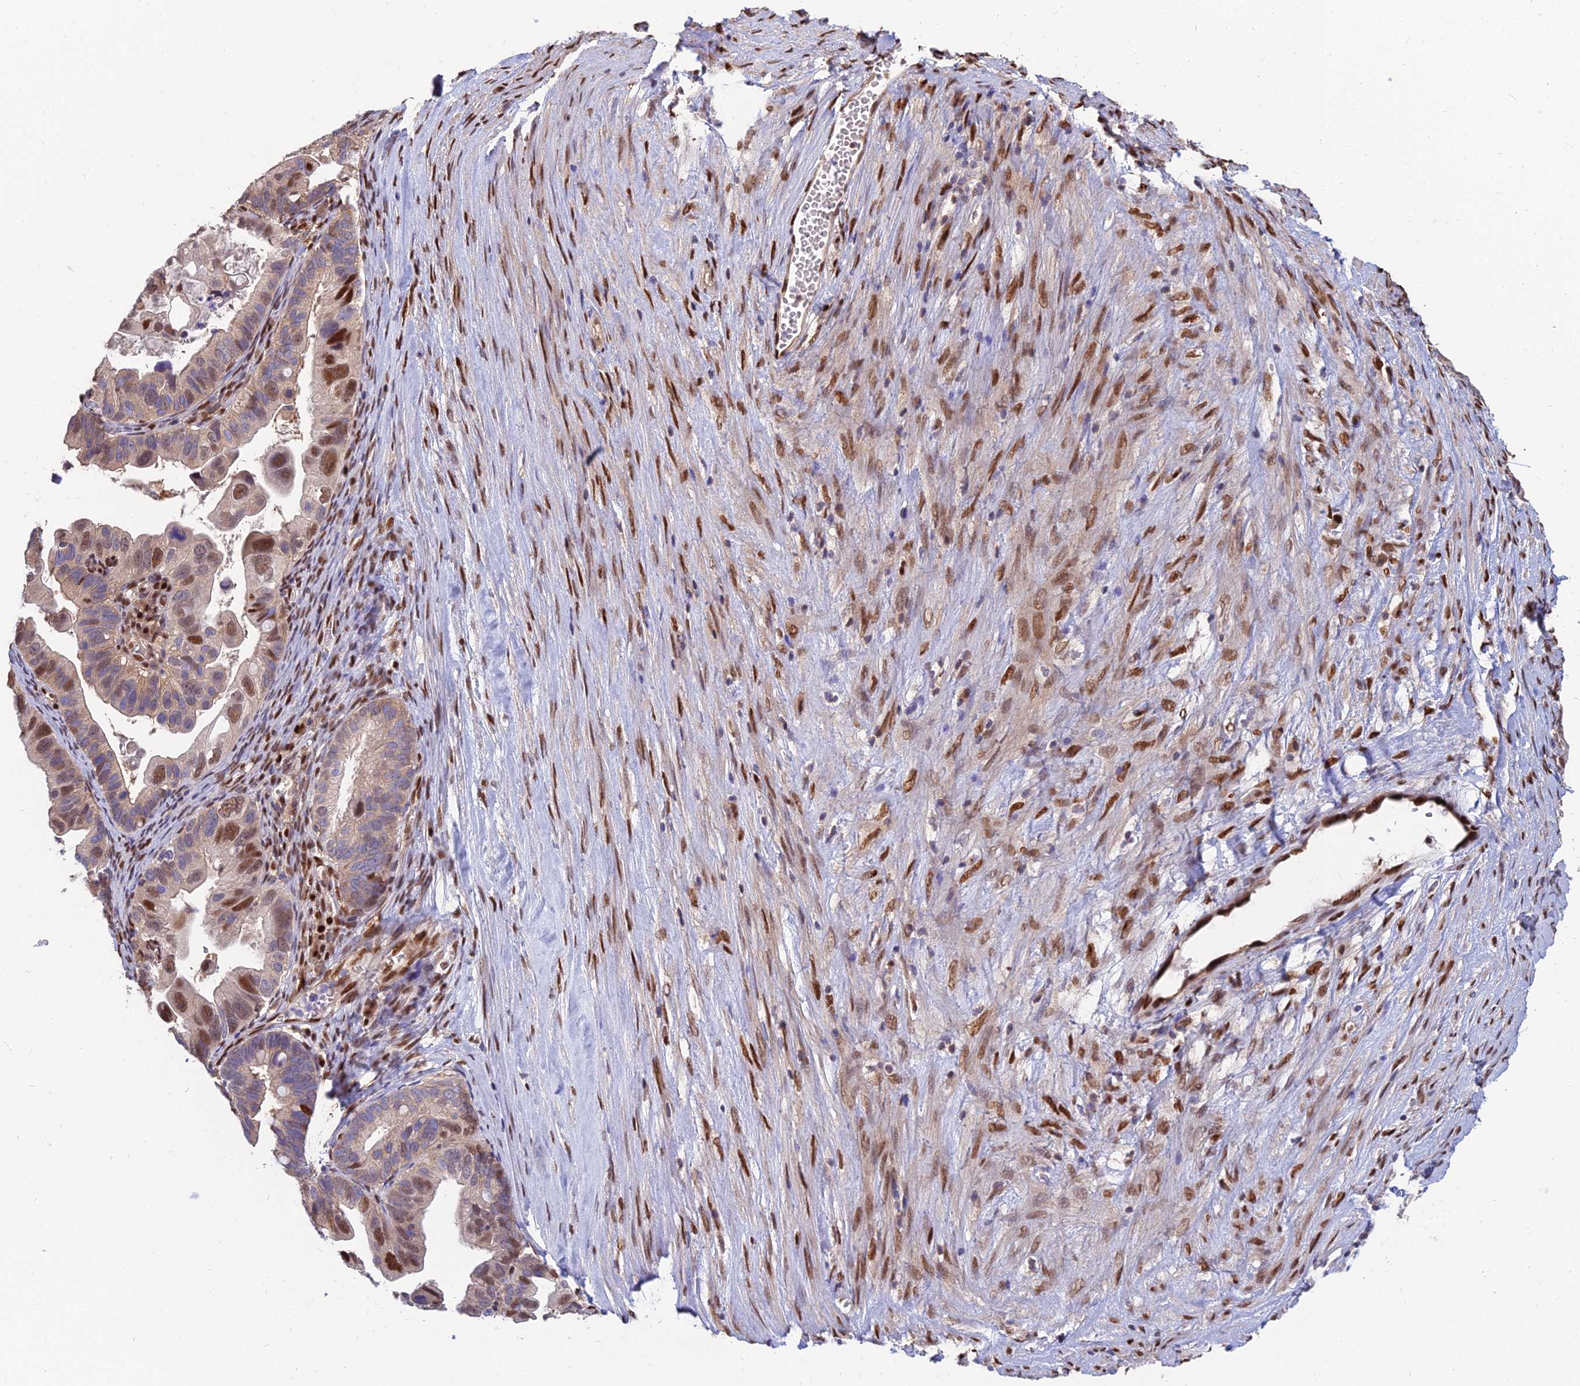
{"staining": {"intensity": "moderate", "quantity": "25%-75%", "location": "nuclear"}, "tissue": "ovarian cancer", "cell_type": "Tumor cells", "image_type": "cancer", "snomed": [{"axis": "morphology", "description": "Cystadenocarcinoma, serous, NOS"}, {"axis": "topography", "description": "Ovary"}], "caption": "Tumor cells show medium levels of moderate nuclear staining in about 25%-75% of cells in human ovarian serous cystadenocarcinoma.", "gene": "DNPEP", "patient": {"sex": "female", "age": 56}}